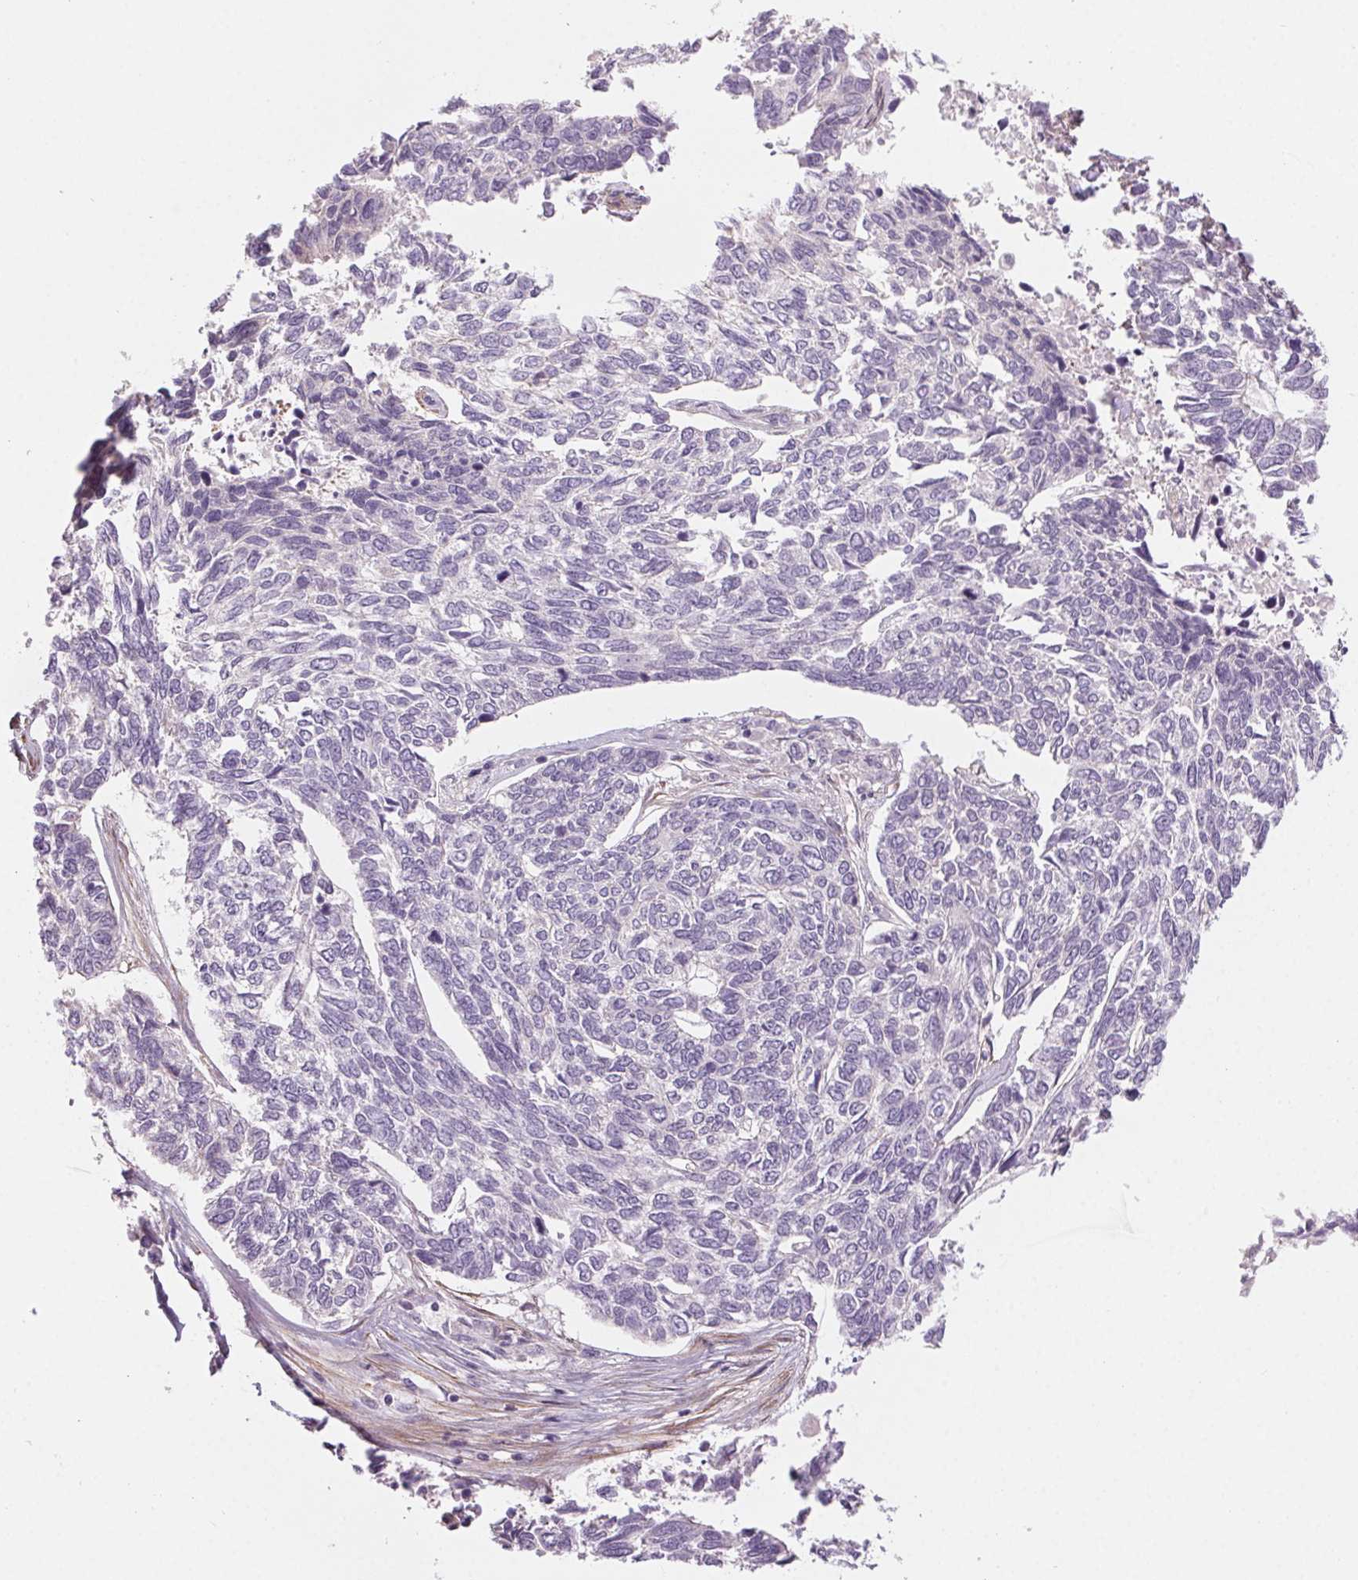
{"staining": {"intensity": "negative", "quantity": "none", "location": "none"}, "tissue": "skin cancer", "cell_type": "Tumor cells", "image_type": "cancer", "snomed": [{"axis": "morphology", "description": "Basal cell carcinoma"}, {"axis": "topography", "description": "Skin"}], "caption": "This histopathology image is of skin basal cell carcinoma stained with immunohistochemistry to label a protein in brown with the nuclei are counter-stained blue. There is no staining in tumor cells.", "gene": "HHLA2", "patient": {"sex": "female", "age": 65}}